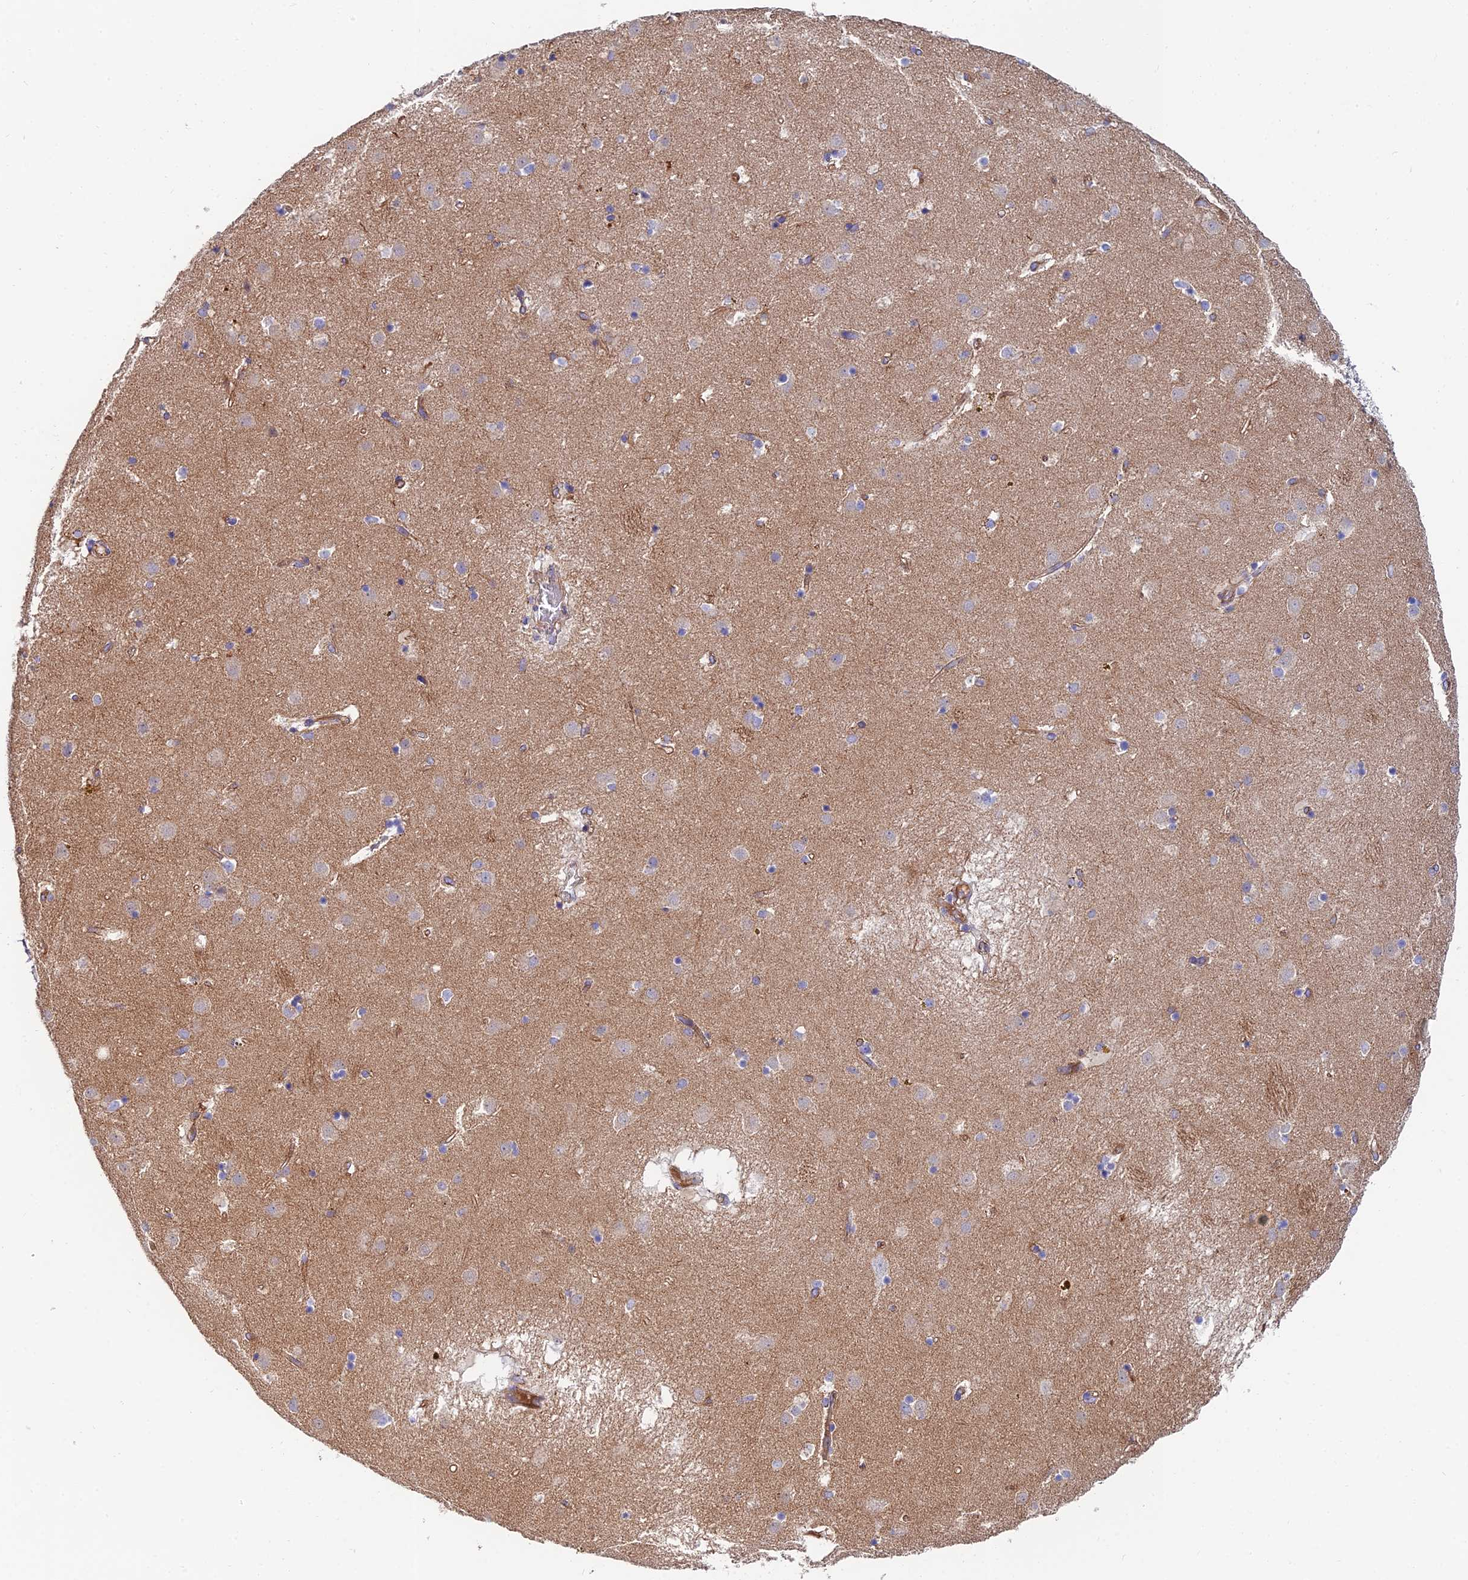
{"staining": {"intensity": "negative", "quantity": "none", "location": "none"}, "tissue": "caudate", "cell_type": "Glial cells", "image_type": "normal", "snomed": [{"axis": "morphology", "description": "Normal tissue, NOS"}, {"axis": "topography", "description": "Lateral ventricle wall"}], "caption": "Immunohistochemical staining of unremarkable human caudate demonstrates no significant positivity in glial cells. Brightfield microscopy of IHC stained with DAB (brown) and hematoxylin (blue), captured at high magnification.", "gene": "ADGRF3", "patient": {"sex": "male", "age": 70}}